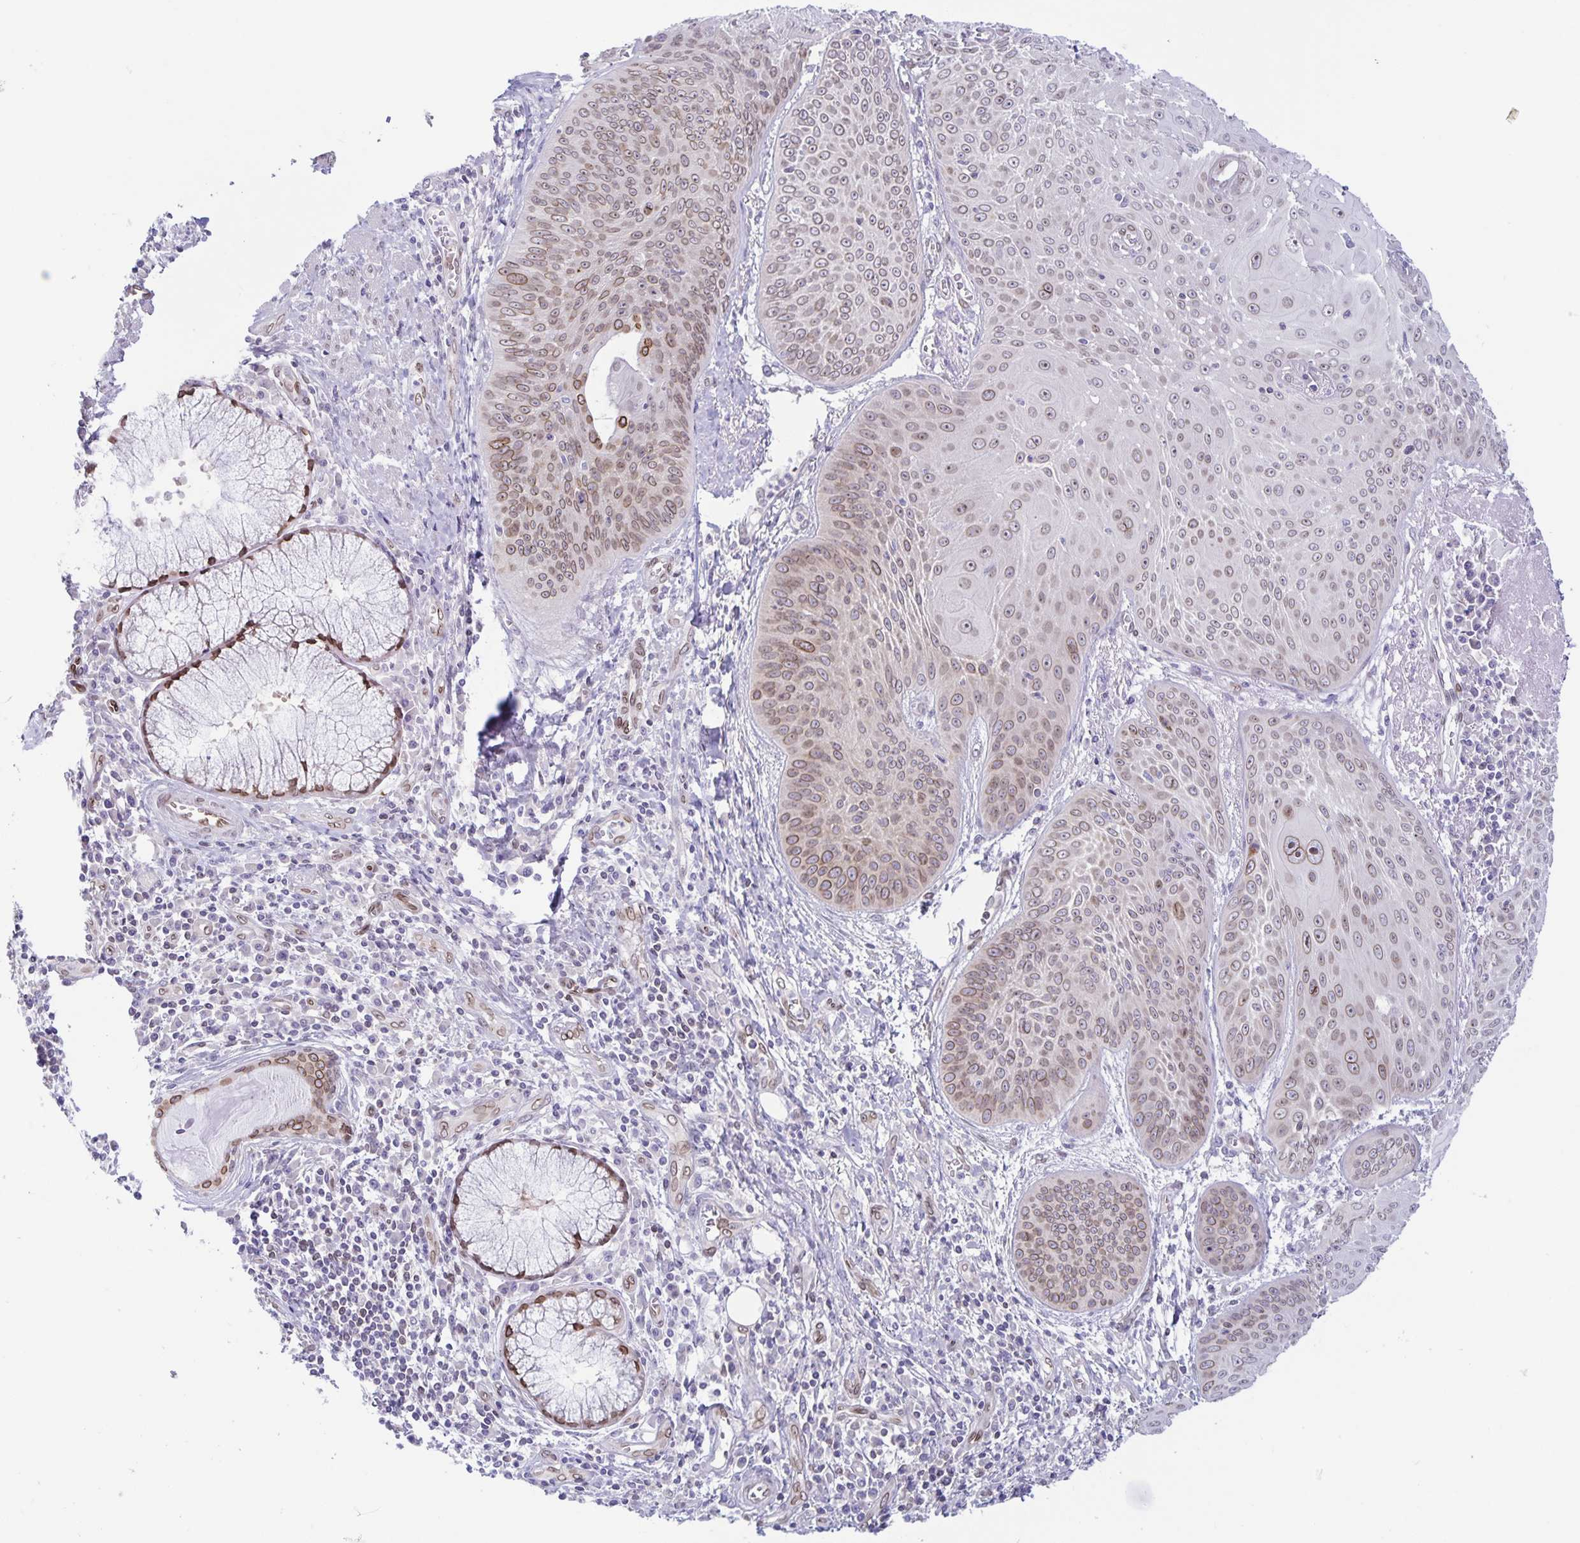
{"staining": {"intensity": "moderate", "quantity": ">75%", "location": "cytoplasmic/membranous,nuclear"}, "tissue": "lung cancer", "cell_type": "Tumor cells", "image_type": "cancer", "snomed": [{"axis": "morphology", "description": "Squamous cell carcinoma, NOS"}, {"axis": "topography", "description": "Lung"}], "caption": "Immunohistochemical staining of lung squamous cell carcinoma displays medium levels of moderate cytoplasmic/membranous and nuclear positivity in about >75% of tumor cells.", "gene": "SYNE2", "patient": {"sex": "male", "age": 74}}